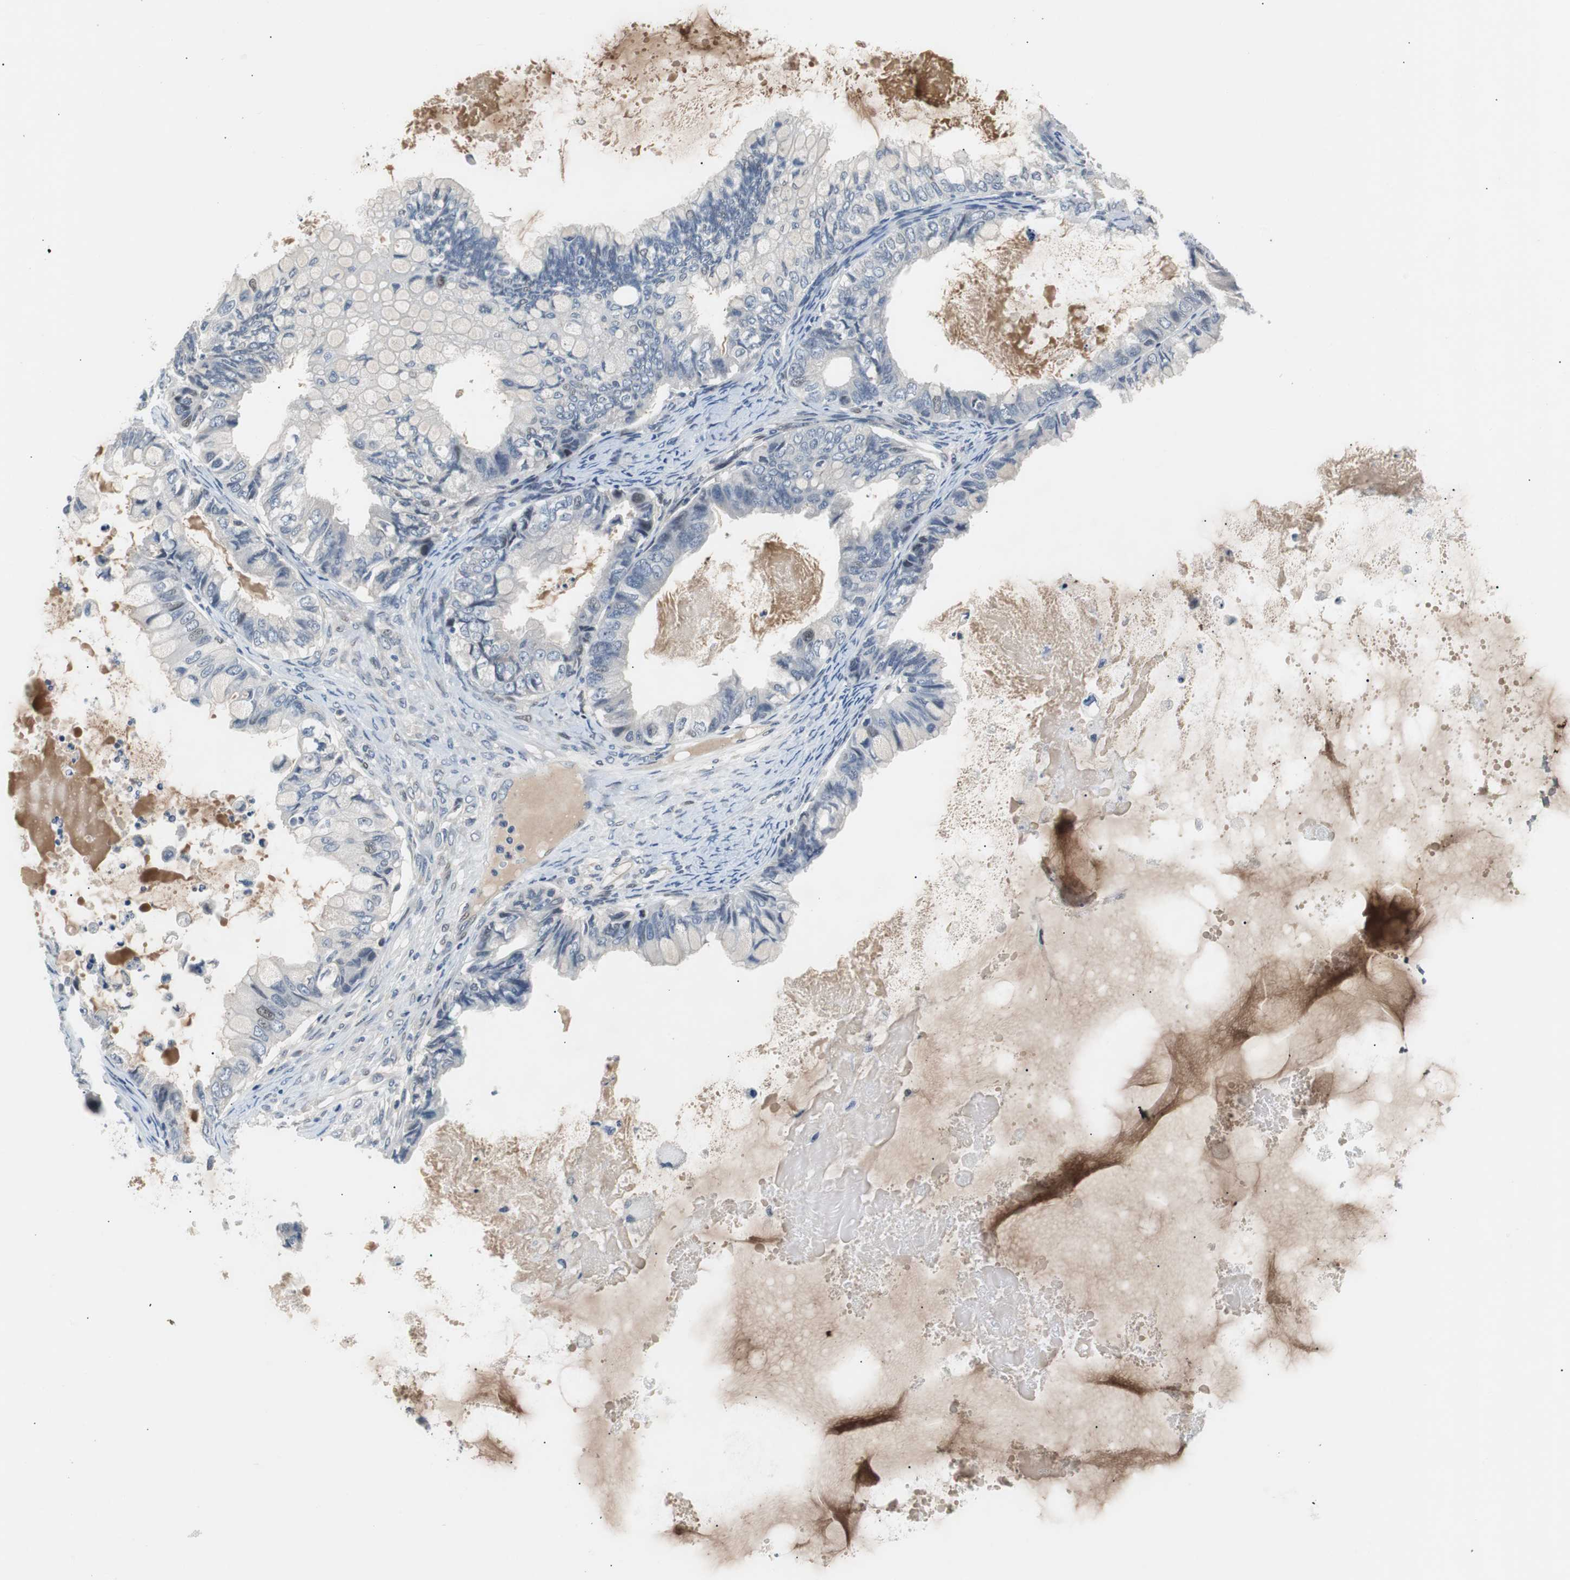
{"staining": {"intensity": "negative", "quantity": "none", "location": "none"}, "tissue": "ovarian cancer", "cell_type": "Tumor cells", "image_type": "cancer", "snomed": [{"axis": "morphology", "description": "Cystadenocarcinoma, mucinous, NOS"}, {"axis": "topography", "description": "Ovary"}], "caption": "Immunohistochemical staining of human ovarian cancer reveals no significant staining in tumor cells.", "gene": "MAP2K4", "patient": {"sex": "female", "age": 80}}